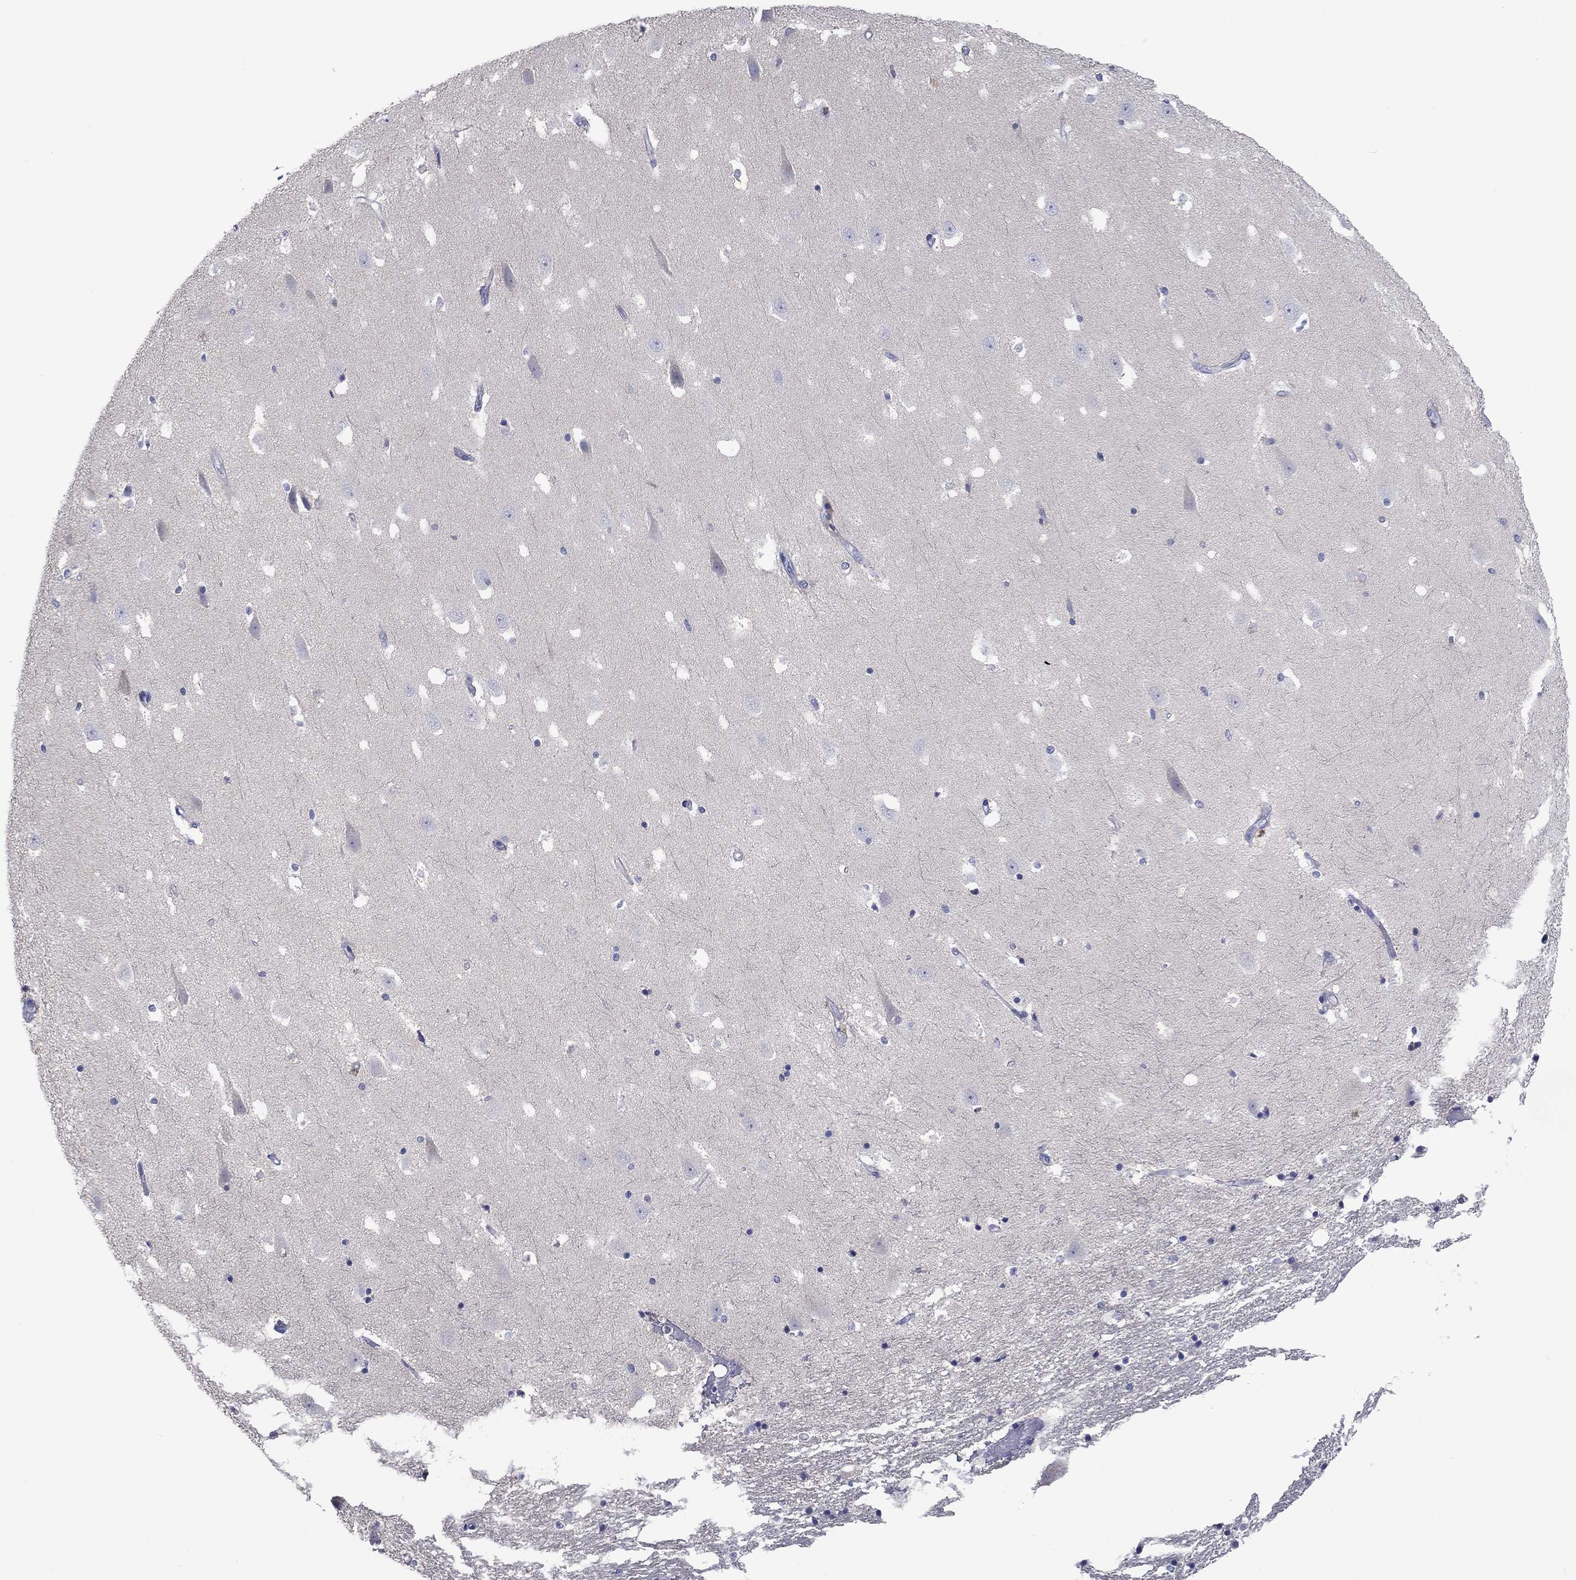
{"staining": {"intensity": "negative", "quantity": "none", "location": "none"}, "tissue": "hippocampus", "cell_type": "Glial cells", "image_type": "normal", "snomed": [{"axis": "morphology", "description": "Normal tissue, NOS"}, {"axis": "topography", "description": "Hippocampus"}], "caption": "Glial cells show no significant expression in normal hippocampus. (IHC, brightfield microscopy, high magnification).", "gene": "FER1L6", "patient": {"sex": "male", "age": 49}}